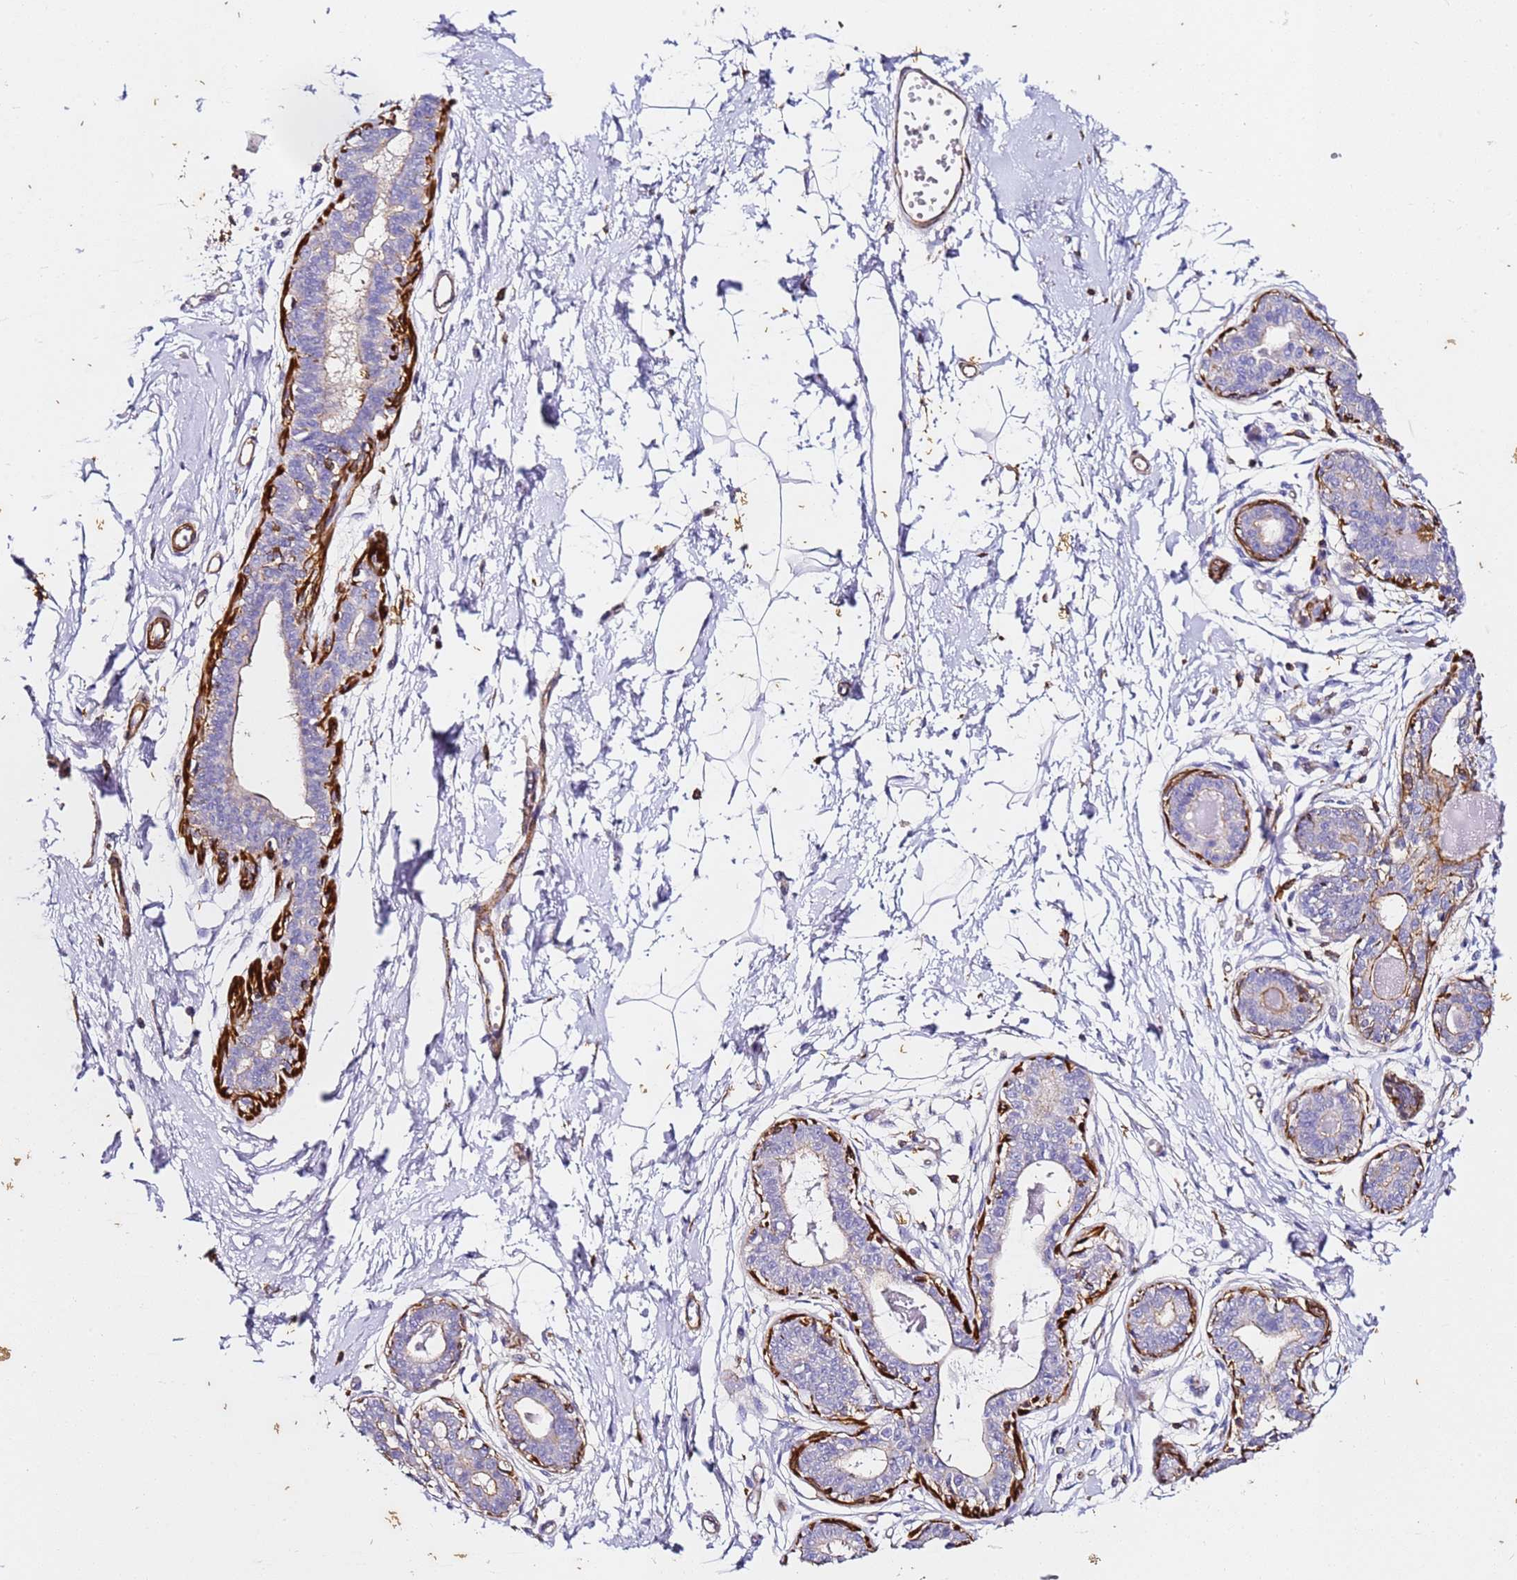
{"staining": {"intensity": "negative", "quantity": "none", "location": "none"}, "tissue": "breast", "cell_type": "Adipocytes", "image_type": "normal", "snomed": [{"axis": "morphology", "description": "Normal tissue, NOS"}, {"axis": "topography", "description": "Breast"}], "caption": "The image shows no significant staining in adipocytes of breast.", "gene": "ZNF671", "patient": {"sex": "female", "age": 45}}